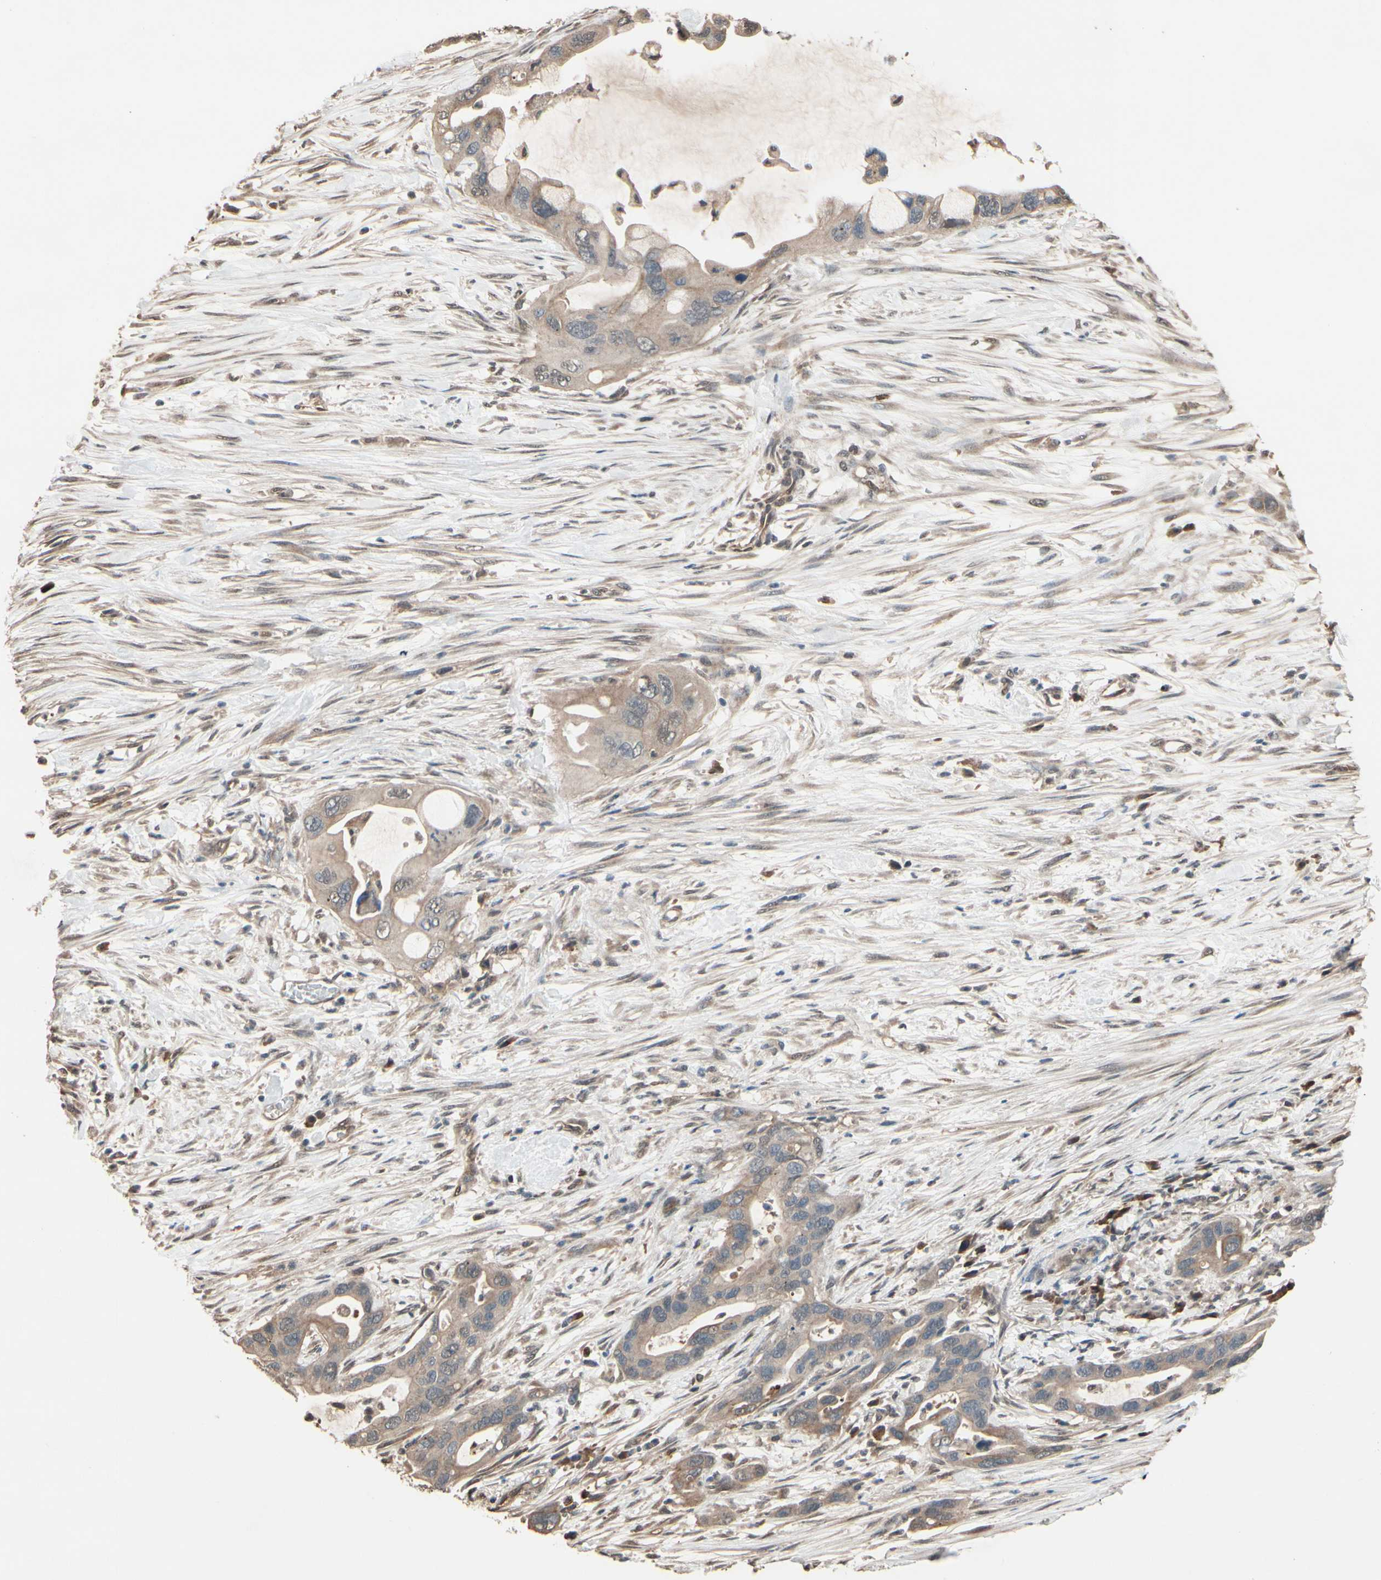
{"staining": {"intensity": "moderate", "quantity": ">75%", "location": "cytoplasmic/membranous"}, "tissue": "pancreatic cancer", "cell_type": "Tumor cells", "image_type": "cancer", "snomed": [{"axis": "morphology", "description": "Adenocarcinoma, NOS"}, {"axis": "topography", "description": "Pancreas"}], "caption": "The immunohistochemical stain highlights moderate cytoplasmic/membranous expression in tumor cells of pancreatic cancer tissue.", "gene": "PNPLA7", "patient": {"sex": "female", "age": 71}}